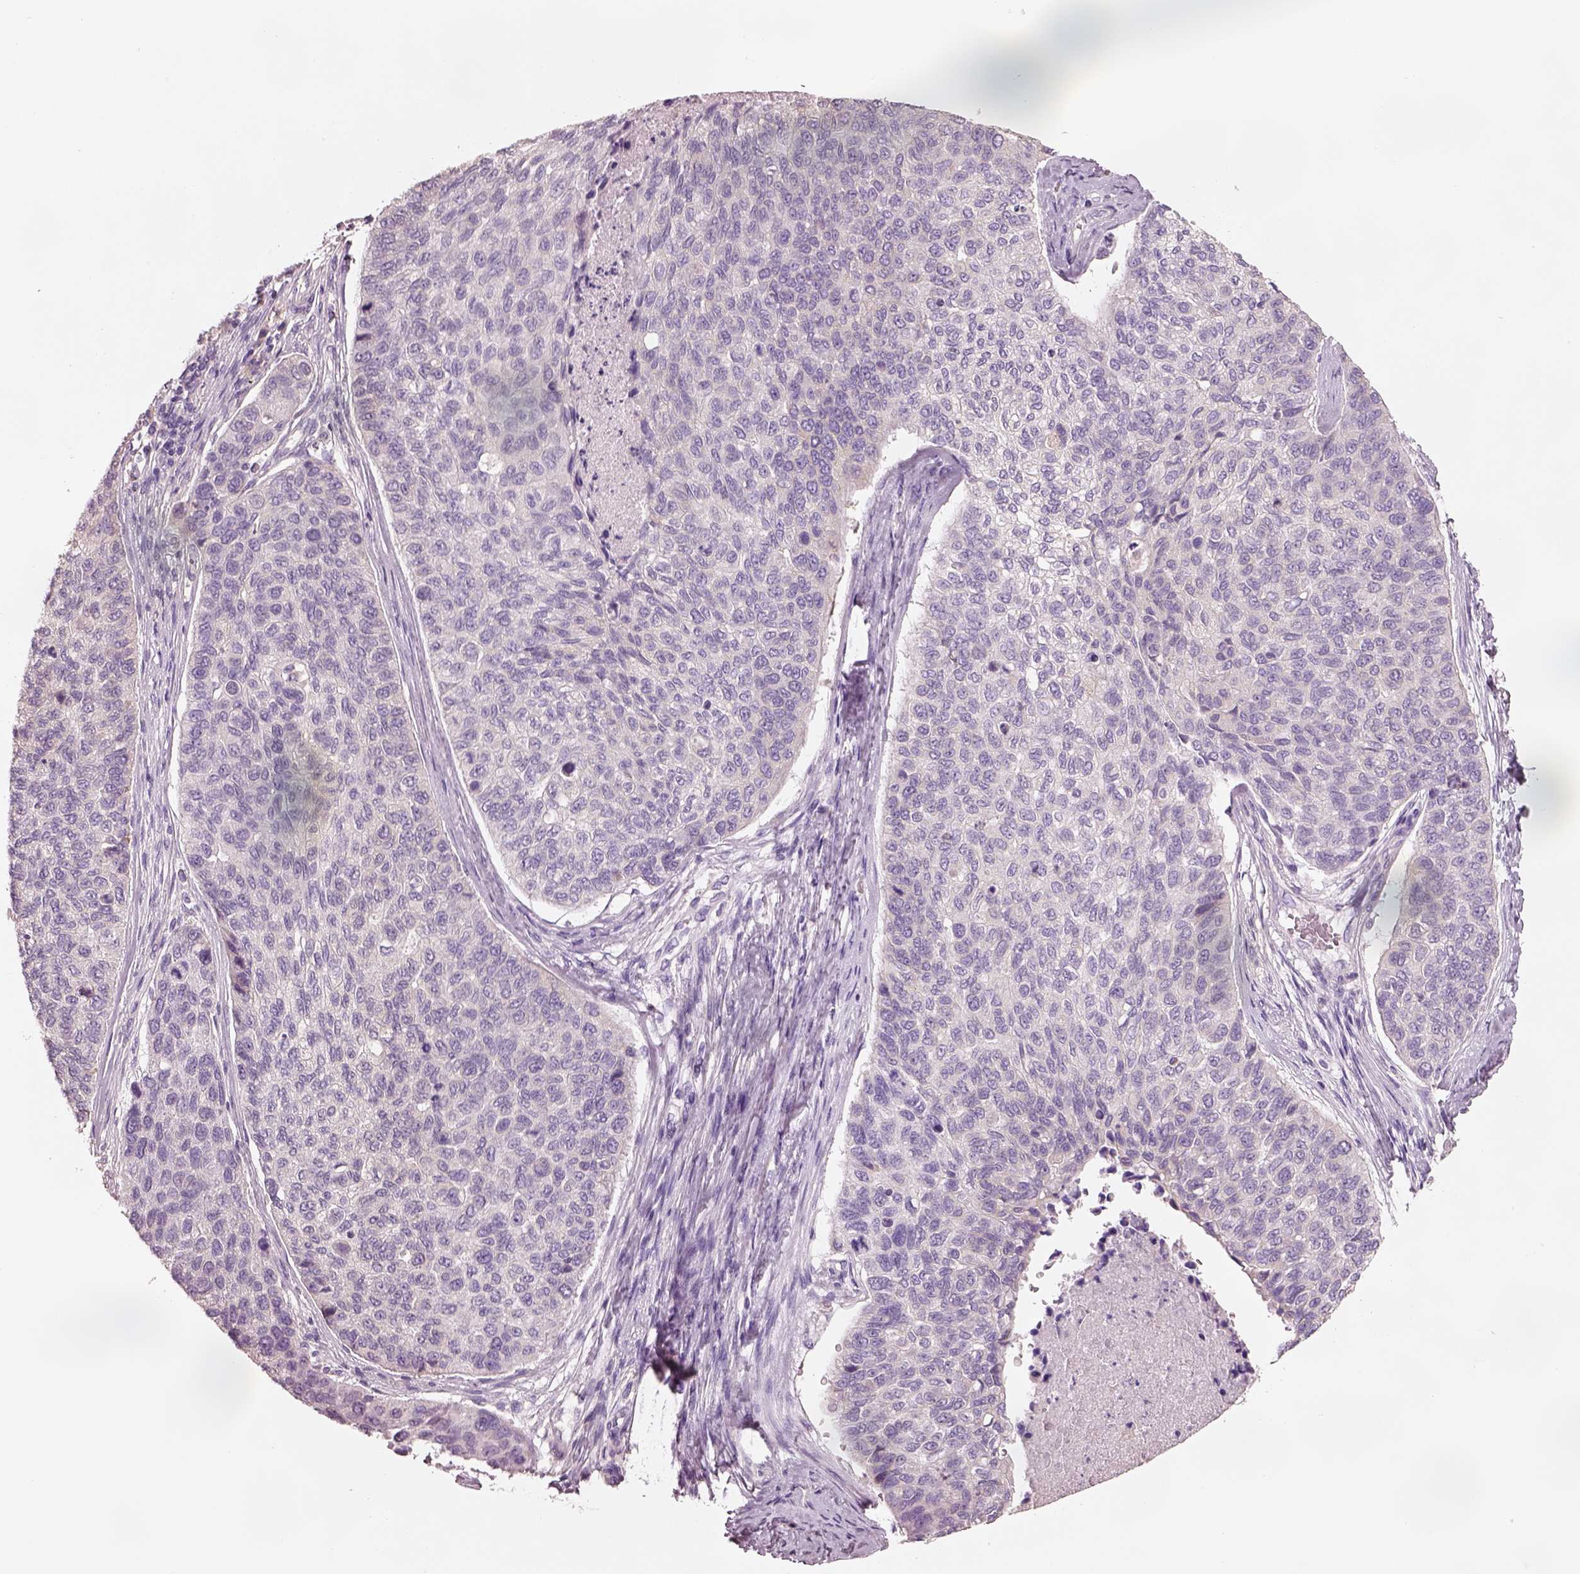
{"staining": {"intensity": "negative", "quantity": "none", "location": "none"}, "tissue": "lung cancer", "cell_type": "Tumor cells", "image_type": "cancer", "snomed": [{"axis": "morphology", "description": "Squamous cell carcinoma, NOS"}, {"axis": "topography", "description": "Lung"}], "caption": "A high-resolution histopathology image shows immunohistochemistry staining of lung cancer, which displays no significant positivity in tumor cells. The staining is performed using DAB (3,3'-diaminobenzidine) brown chromogen with nuclei counter-stained in using hematoxylin.", "gene": "PNOC", "patient": {"sex": "male", "age": 69}}